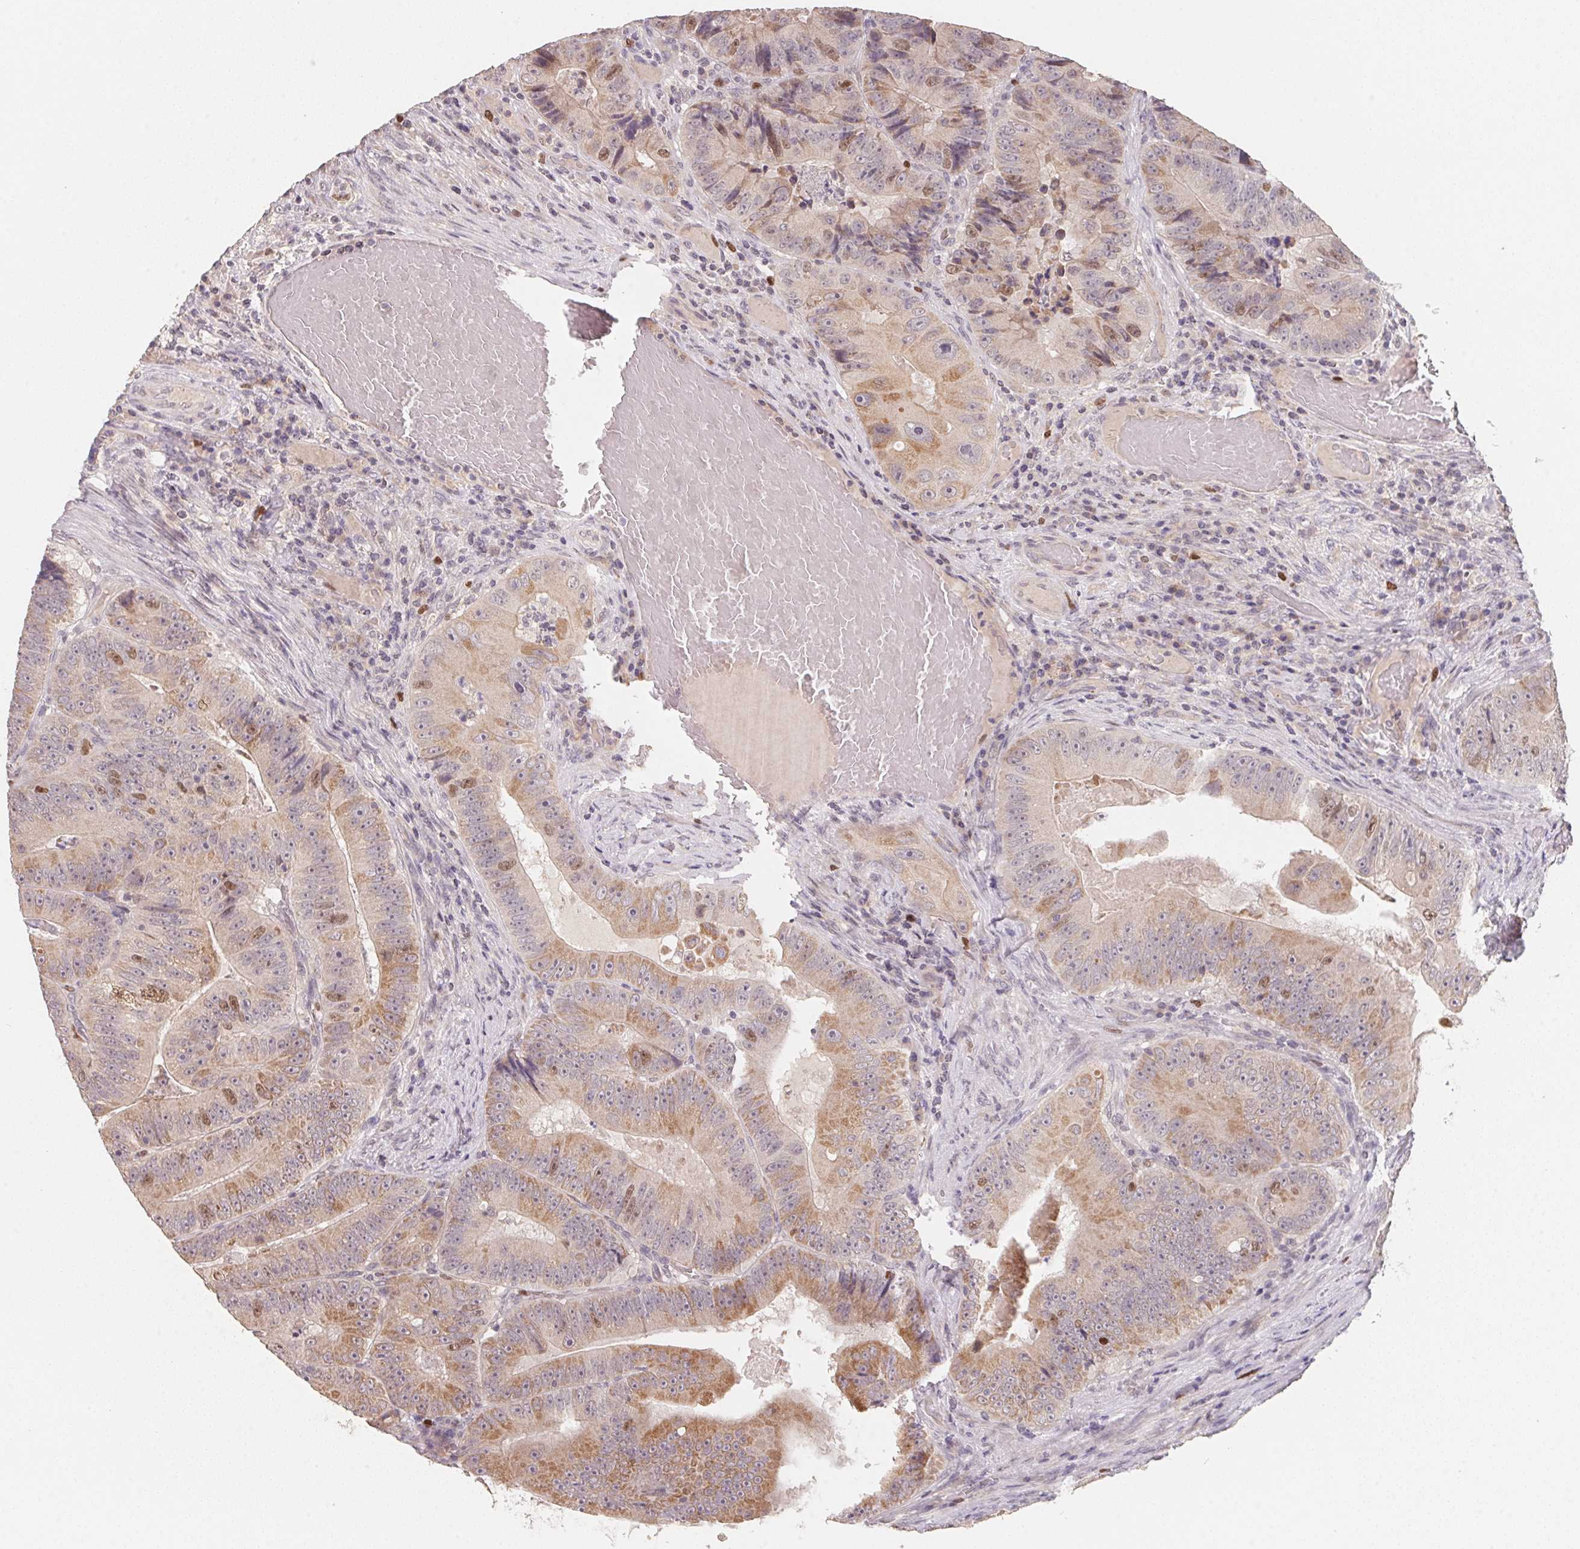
{"staining": {"intensity": "moderate", "quantity": "25%-75%", "location": "cytoplasmic/membranous,nuclear"}, "tissue": "colorectal cancer", "cell_type": "Tumor cells", "image_type": "cancer", "snomed": [{"axis": "morphology", "description": "Adenocarcinoma, NOS"}, {"axis": "topography", "description": "Colon"}], "caption": "Moderate cytoplasmic/membranous and nuclear staining for a protein is seen in approximately 25%-75% of tumor cells of colorectal cancer (adenocarcinoma) using immunohistochemistry.", "gene": "KIFC1", "patient": {"sex": "female", "age": 86}}